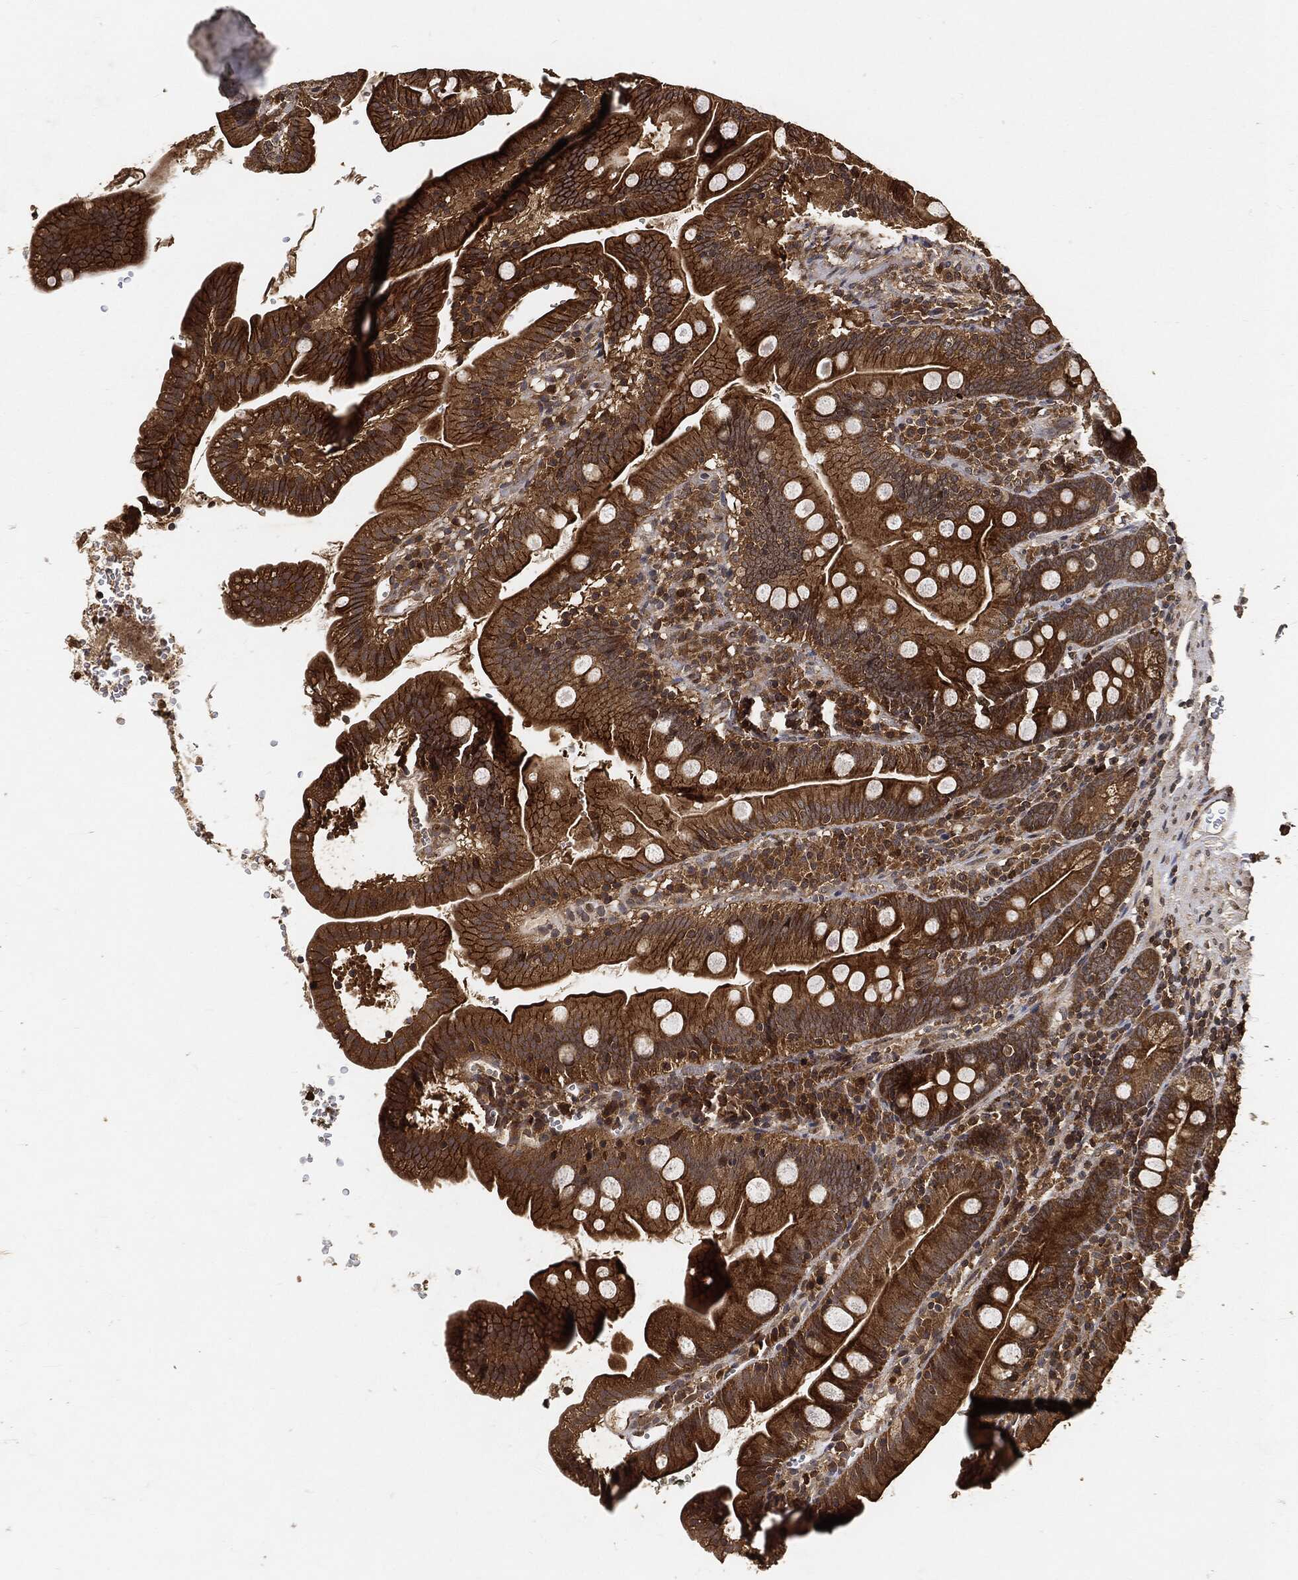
{"staining": {"intensity": "moderate", "quantity": ">75%", "location": "cytoplasmic/membranous"}, "tissue": "duodenum", "cell_type": "Glandular cells", "image_type": "normal", "snomed": [{"axis": "morphology", "description": "Normal tissue, NOS"}, {"axis": "topography", "description": "Duodenum"}], "caption": "Protein analysis of normal duodenum reveals moderate cytoplasmic/membranous expression in approximately >75% of glandular cells.", "gene": "ZNF226", "patient": {"sex": "female", "age": 67}}